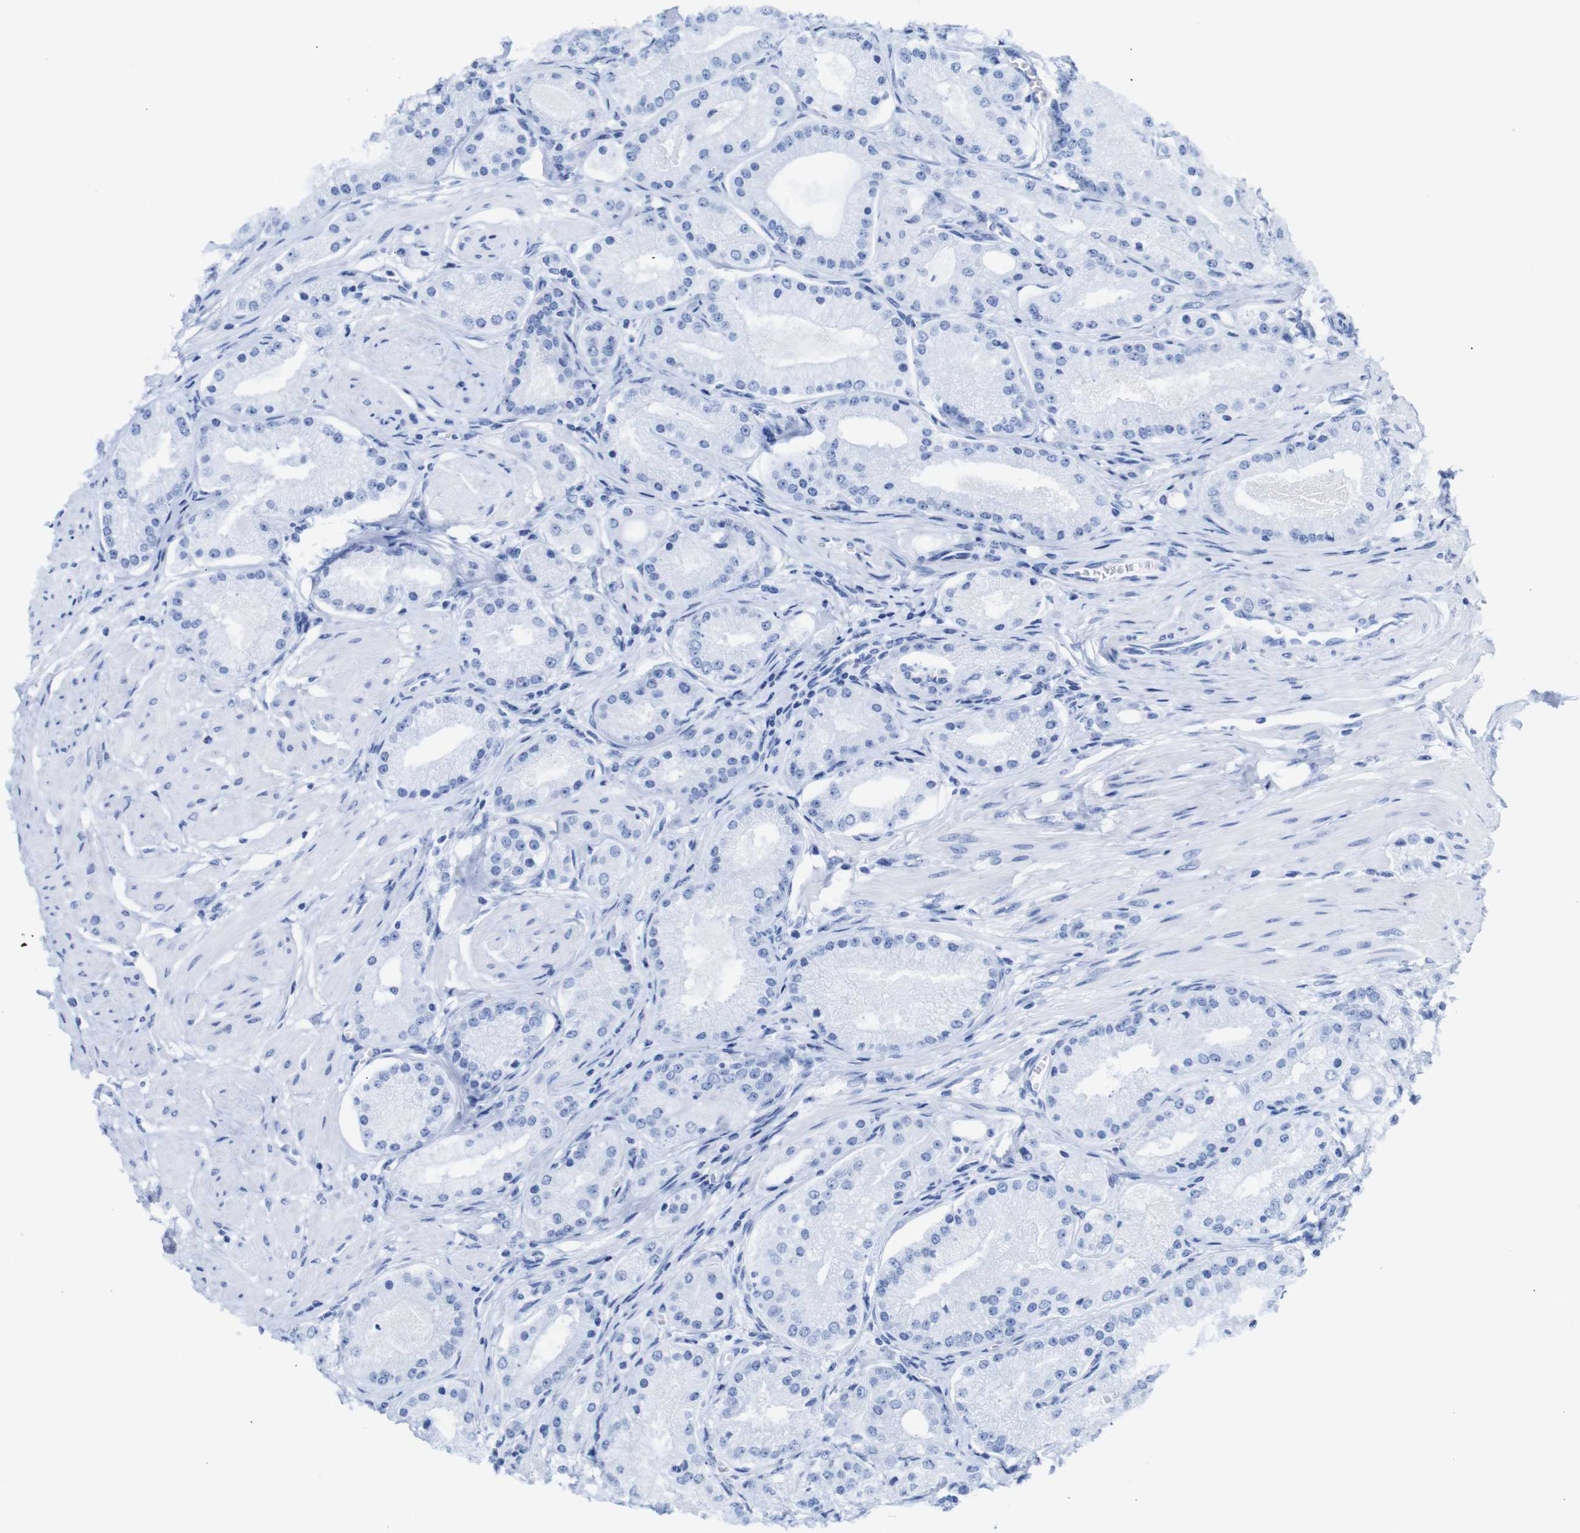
{"staining": {"intensity": "negative", "quantity": "none", "location": "none"}, "tissue": "prostate cancer", "cell_type": "Tumor cells", "image_type": "cancer", "snomed": [{"axis": "morphology", "description": "Adenocarcinoma, High grade"}, {"axis": "topography", "description": "Prostate"}], "caption": "The image shows no staining of tumor cells in prostate cancer.", "gene": "TCEAL9", "patient": {"sex": "male", "age": 66}}